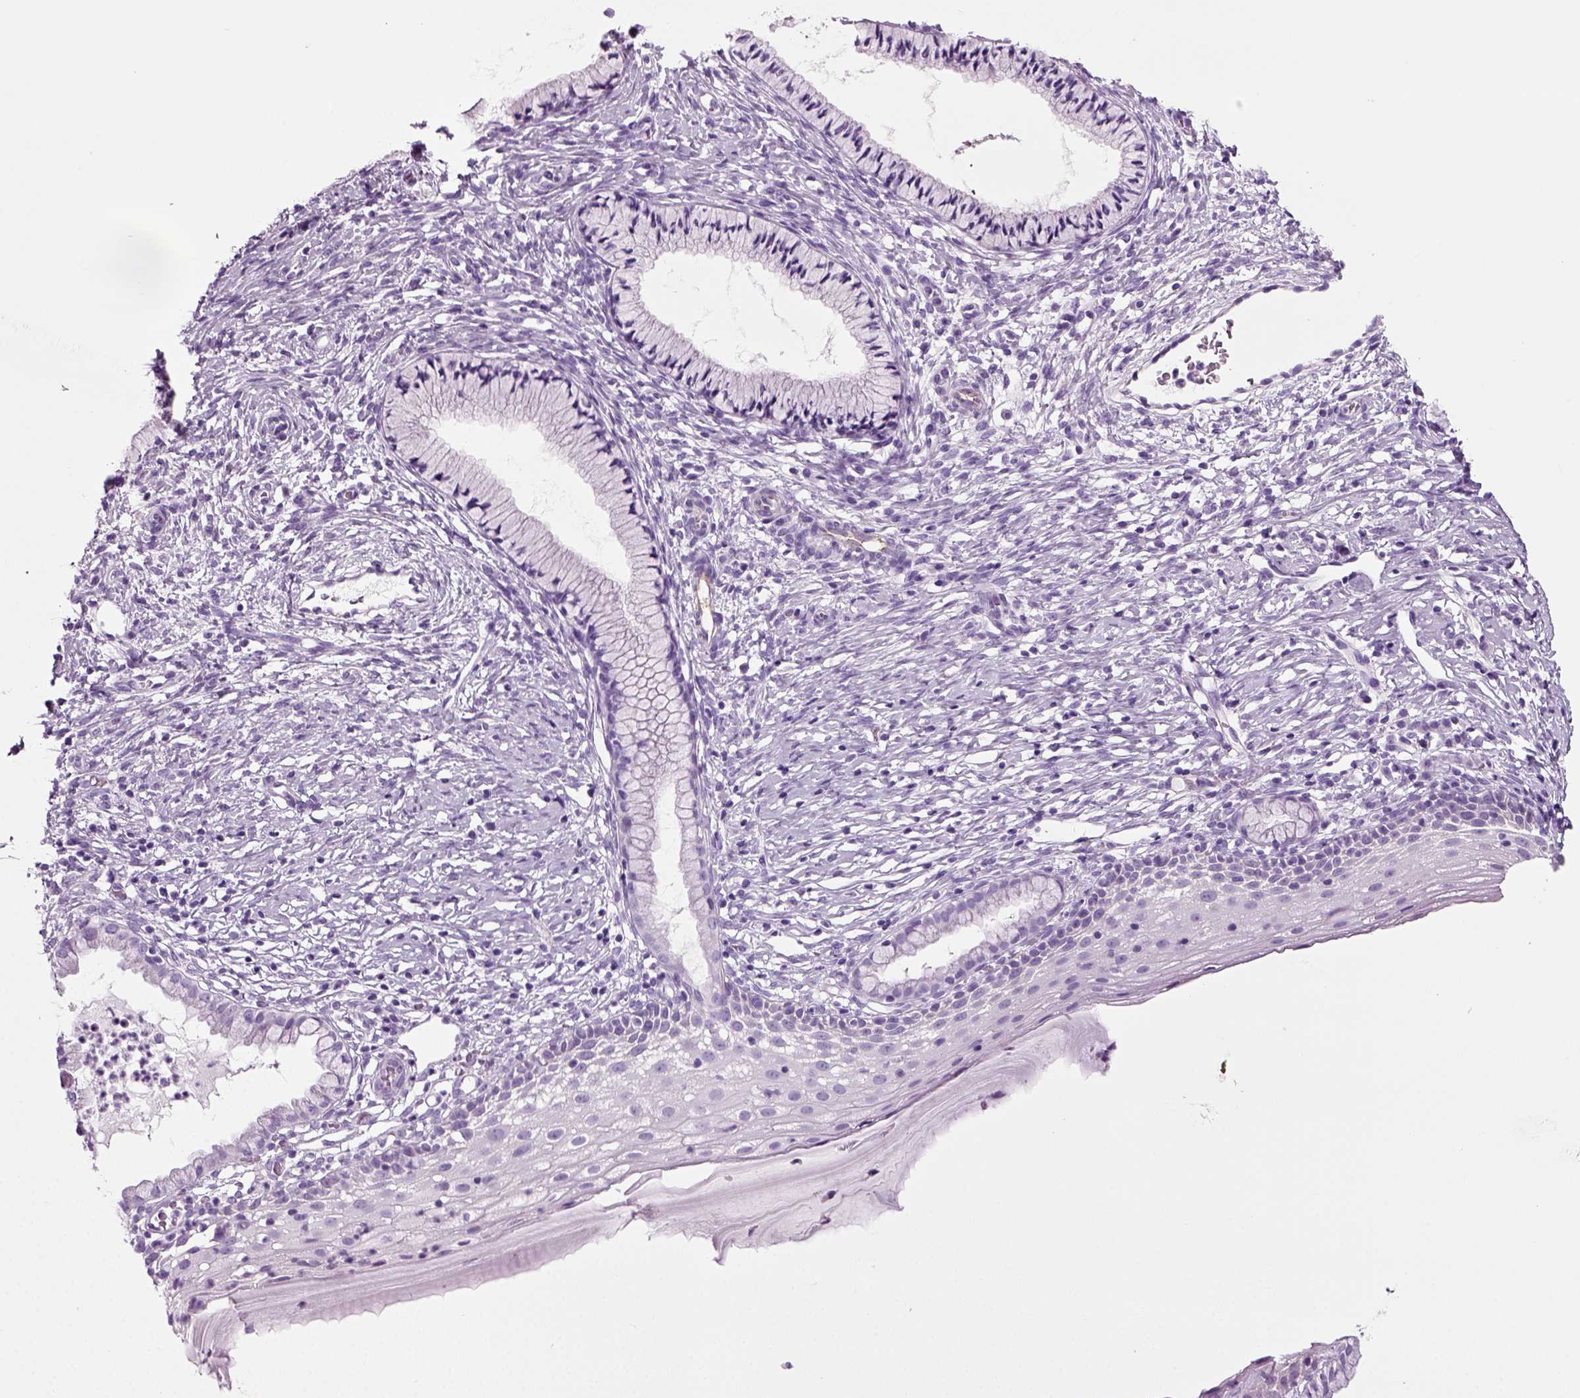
{"staining": {"intensity": "negative", "quantity": "none", "location": "none"}, "tissue": "cervix", "cell_type": "Glandular cells", "image_type": "normal", "snomed": [{"axis": "morphology", "description": "Normal tissue, NOS"}, {"axis": "topography", "description": "Cervix"}], "caption": "The photomicrograph exhibits no significant positivity in glandular cells of cervix. (Stains: DAB immunohistochemistry with hematoxylin counter stain, Microscopy: brightfield microscopy at high magnification).", "gene": "CD109", "patient": {"sex": "female", "age": 39}}